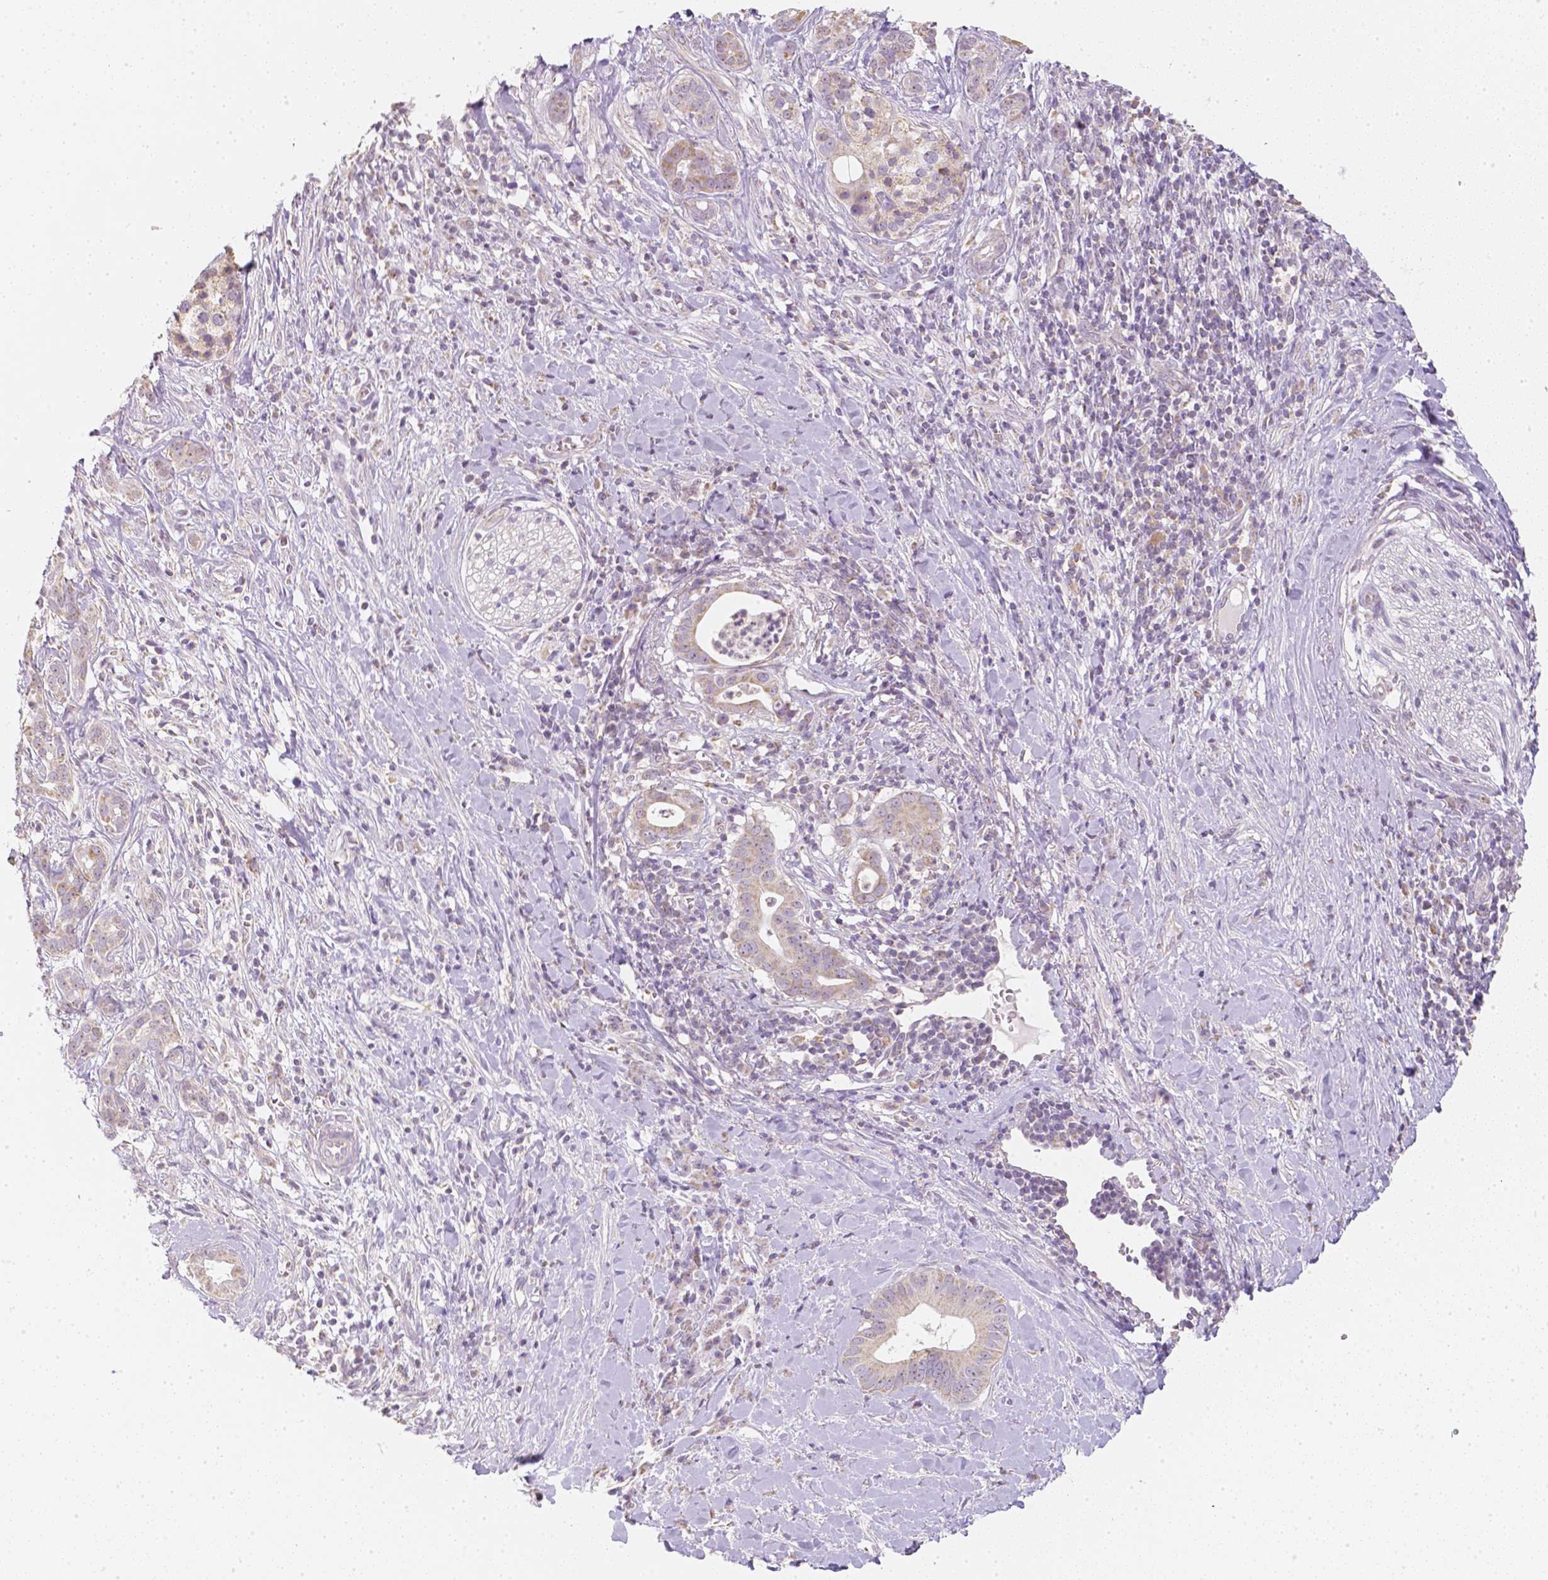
{"staining": {"intensity": "weak", "quantity": ">75%", "location": "cytoplasmic/membranous"}, "tissue": "pancreatic cancer", "cell_type": "Tumor cells", "image_type": "cancer", "snomed": [{"axis": "morphology", "description": "Adenocarcinoma, NOS"}, {"axis": "topography", "description": "Pancreas"}], "caption": "This photomicrograph demonstrates pancreatic cancer (adenocarcinoma) stained with immunohistochemistry (IHC) to label a protein in brown. The cytoplasmic/membranous of tumor cells show weak positivity for the protein. Nuclei are counter-stained blue.", "gene": "NVL", "patient": {"sex": "male", "age": 61}}